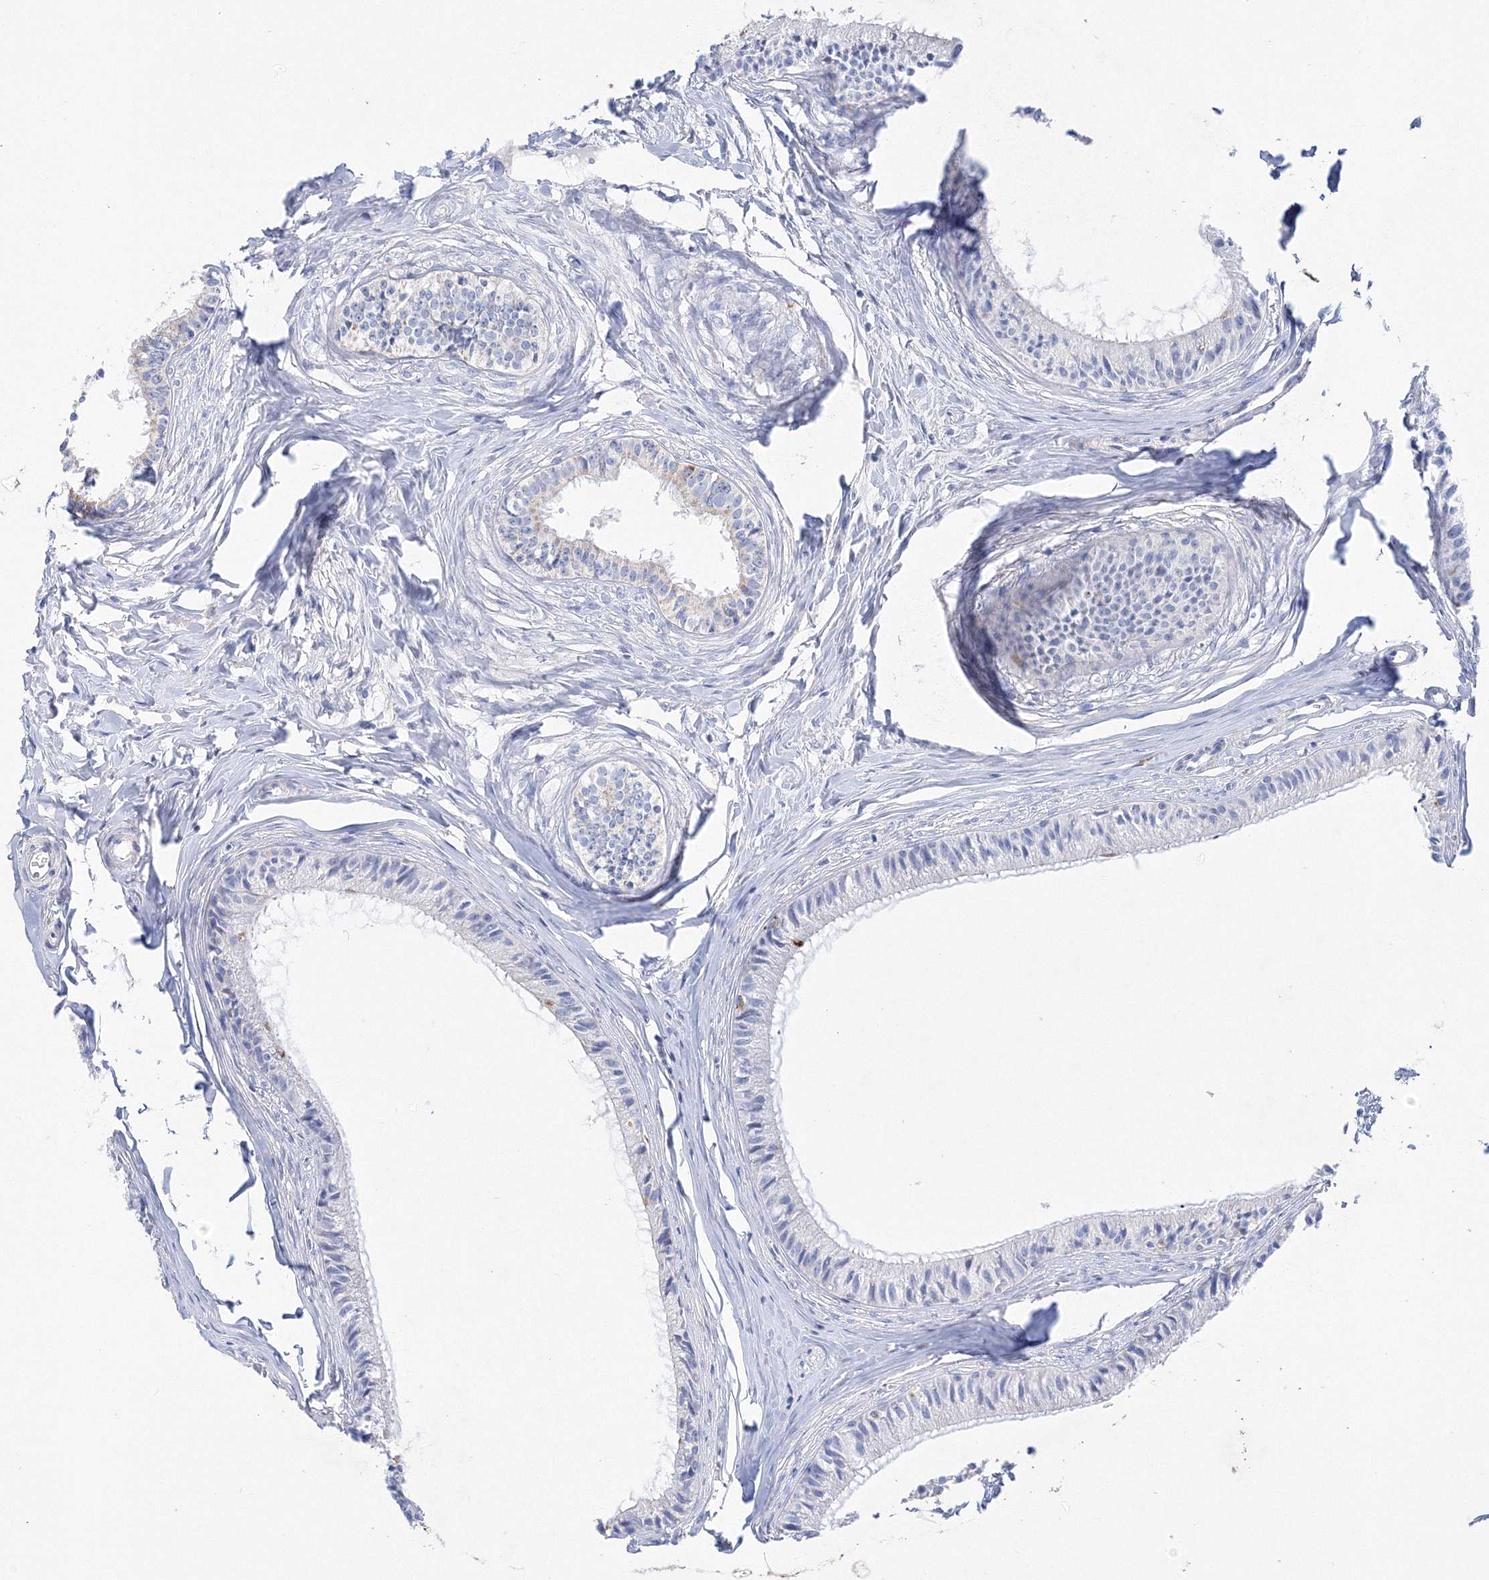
{"staining": {"intensity": "moderate", "quantity": "<25%", "location": "cytoplasmic/membranous"}, "tissue": "epididymis", "cell_type": "Glandular cells", "image_type": "normal", "snomed": [{"axis": "morphology", "description": "Normal tissue, NOS"}, {"axis": "topography", "description": "Epididymis"}], "caption": "An image of epididymis stained for a protein exhibits moderate cytoplasmic/membranous brown staining in glandular cells. The protein of interest is shown in brown color, while the nuclei are stained blue.", "gene": "MERTK", "patient": {"sex": "male", "age": 36}}